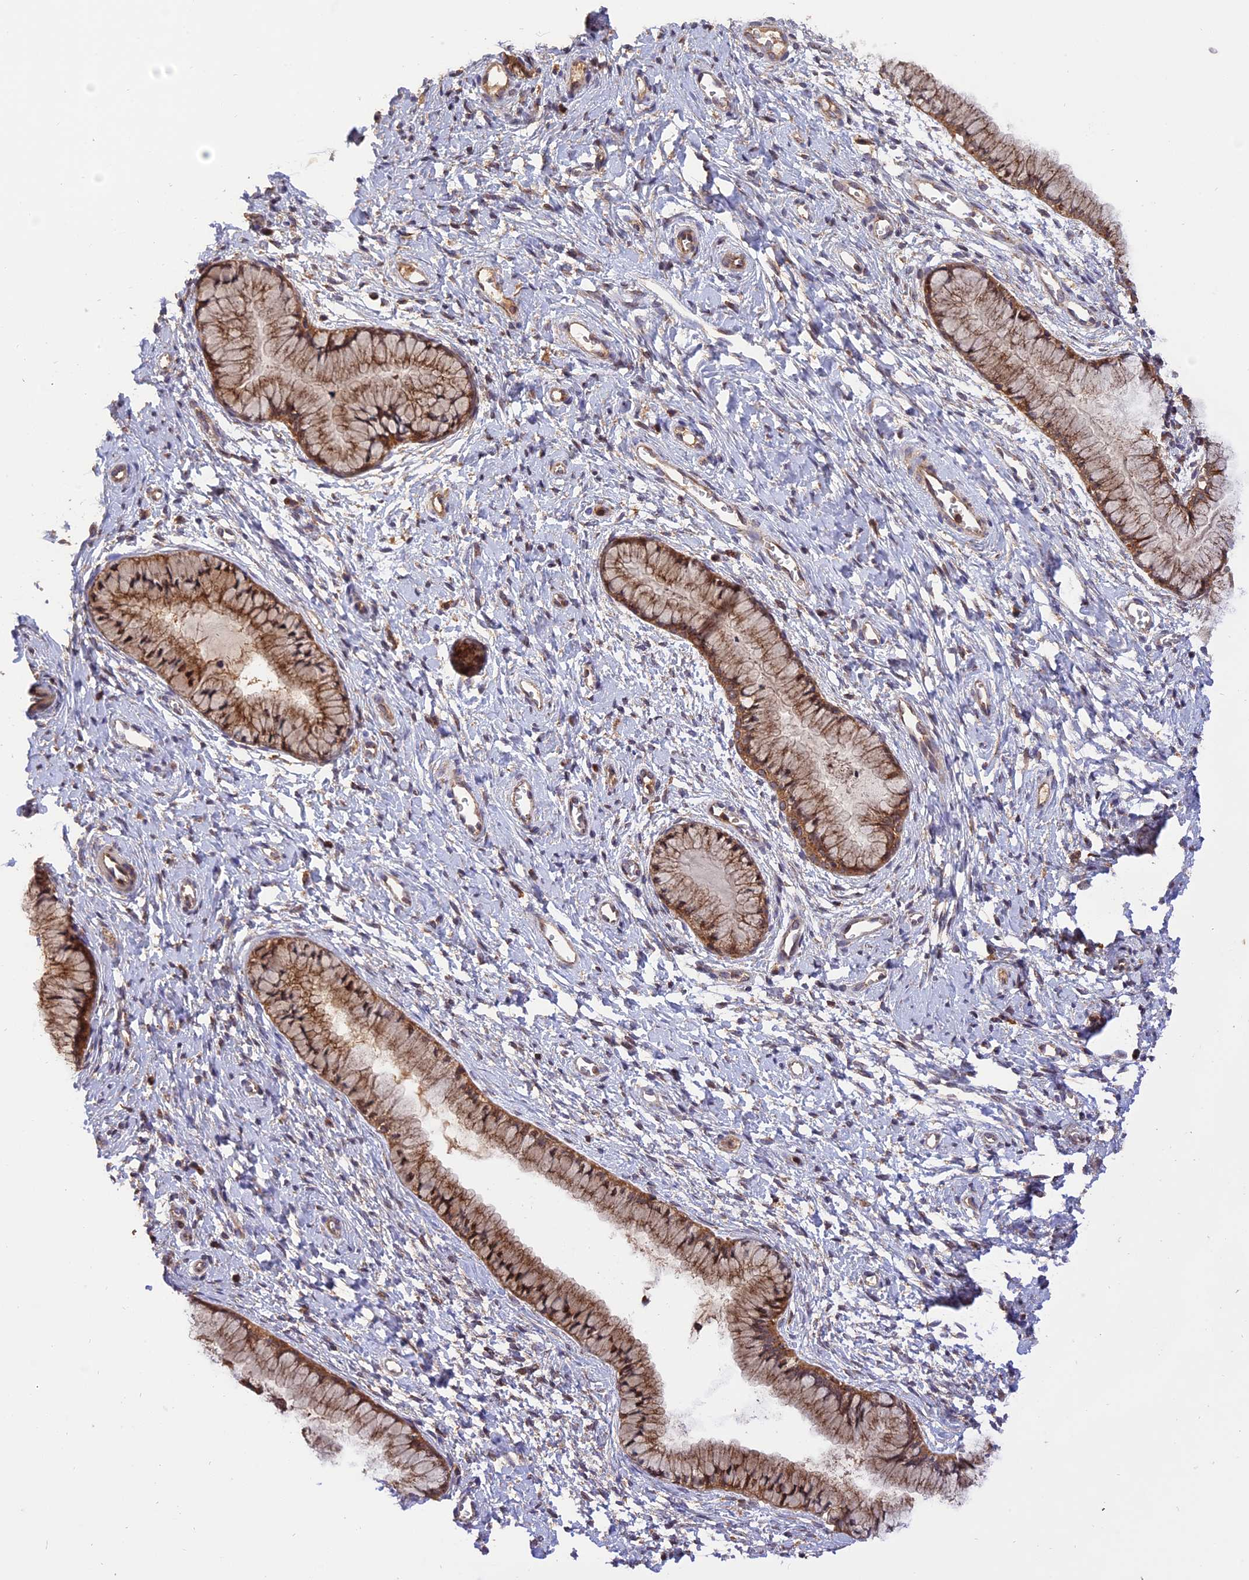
{"staining": {"intensity": "moderate", "quantity": ">75%", "location": "cytoplasmic/membranous"}, "tissue": "cervix", "cell_type": "Glandular cells", "image_type": "normal", "snomed": [{"axis": "morphology", "description": "Normal tissue, NOS"}, {"axis": "topography", "description": "Cervix"}], "caption": "IHC micrograph of unremarkable cervix: human cervix stained using immunohistochemistry exhibits medium levels of moderate protein expression localized specifically in the cytoplasmic/membranous of glandular cells, appearing as a cytoplasmic/membranous brown color.", "gene": "PEX3", "patient": {"sex": "female", "age": 42}}